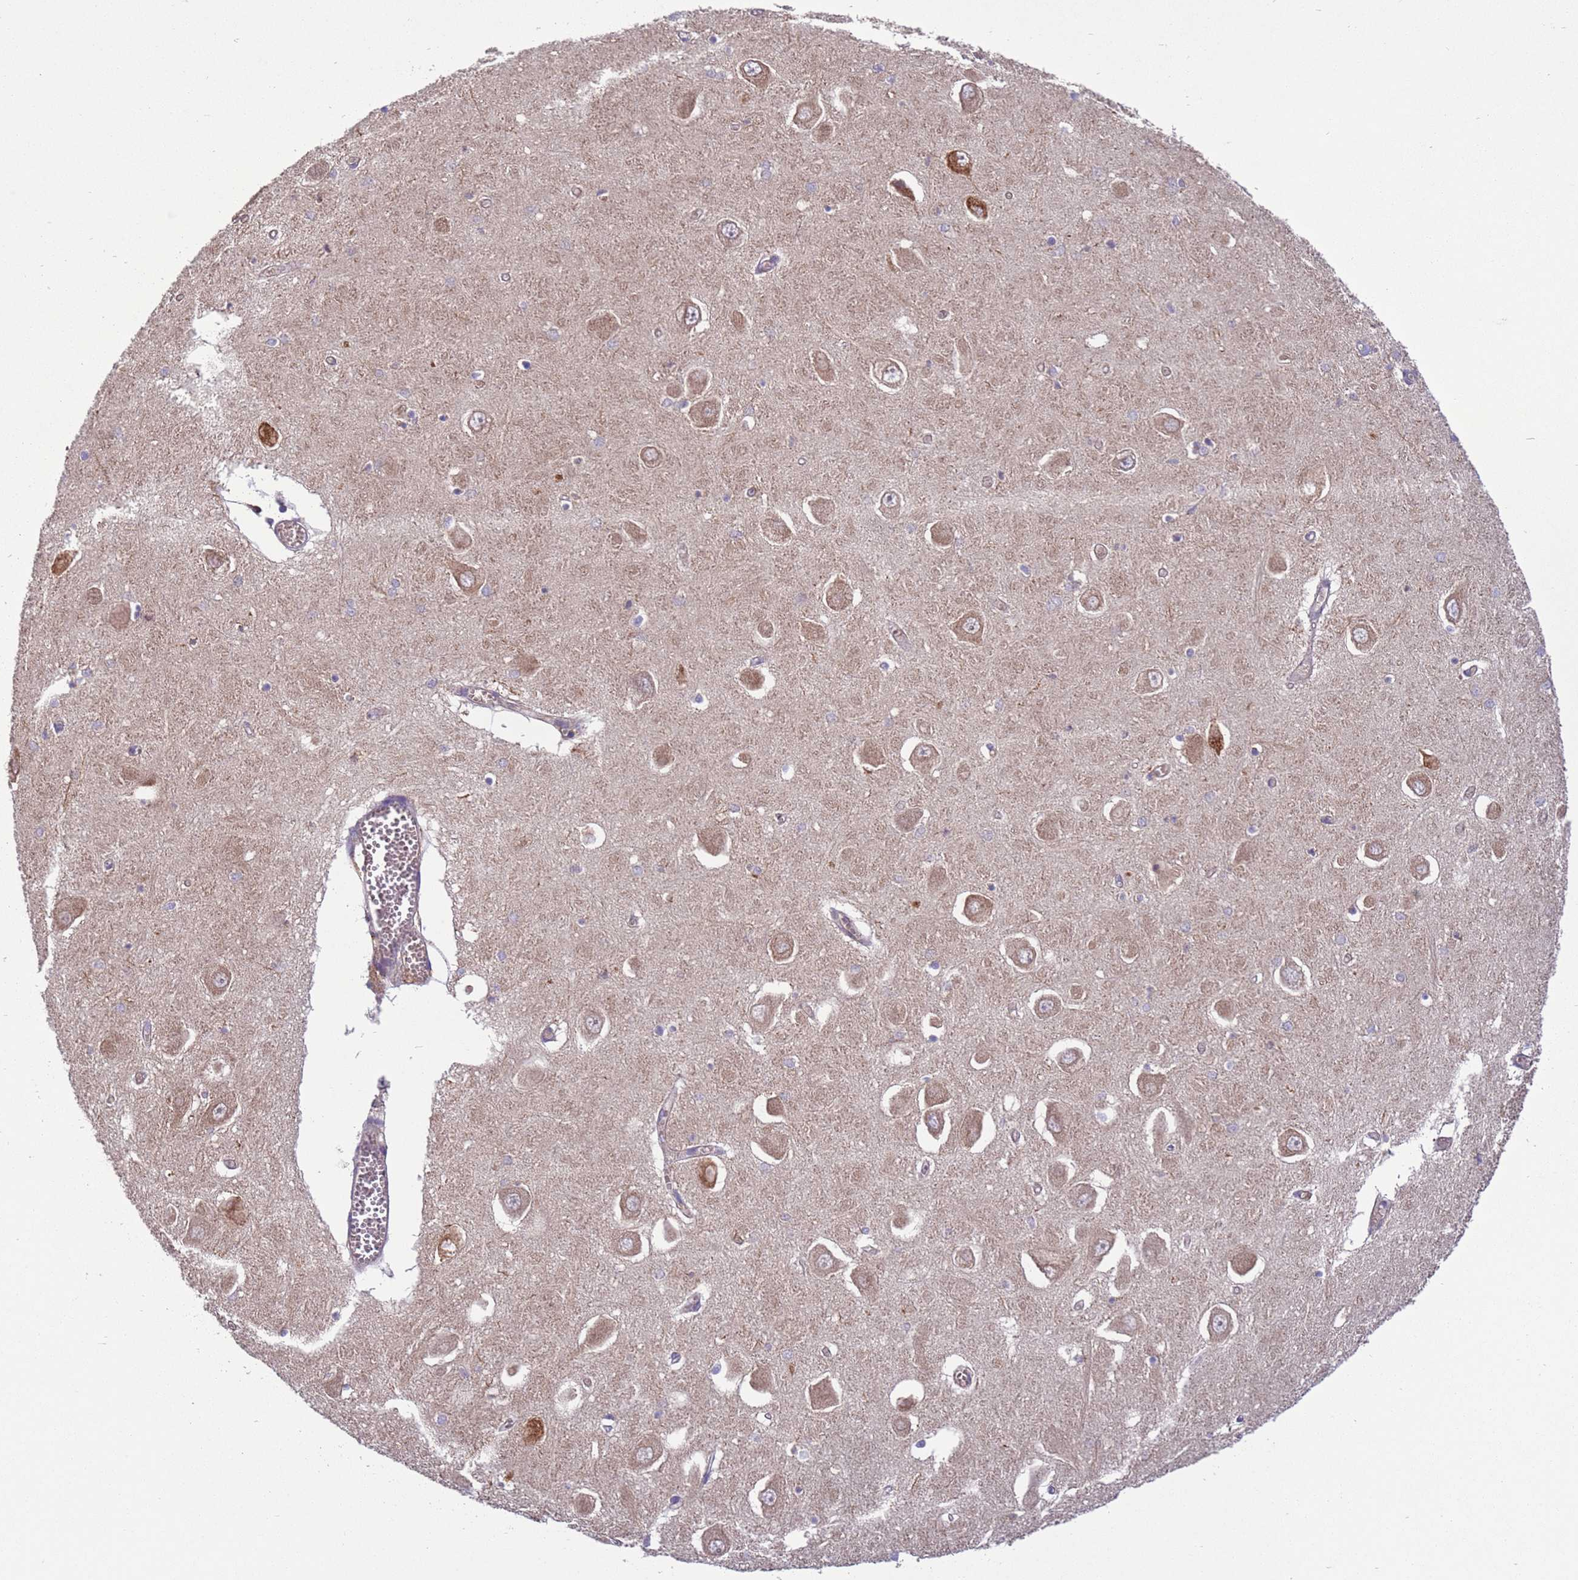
{"staining": {"intensity": "weak", "quantity": "<25%", "location": "cytoplasmic/membranous"}, "tissue": "hippocampus", "cell_type": "Glial cells", "image_type": "normal", "snomed": [{"axis": "morphology", "description": "Normal tissue, NOS"}, {"axis": "topography", "description": "Hippocampus"}], "caption": "Immunohistochemical staining of unremarkable human hippocampus displays no significant staining in glial cells.", "gene": "ARHGAP12", "patient": {"sex": "male", "age": 70}}